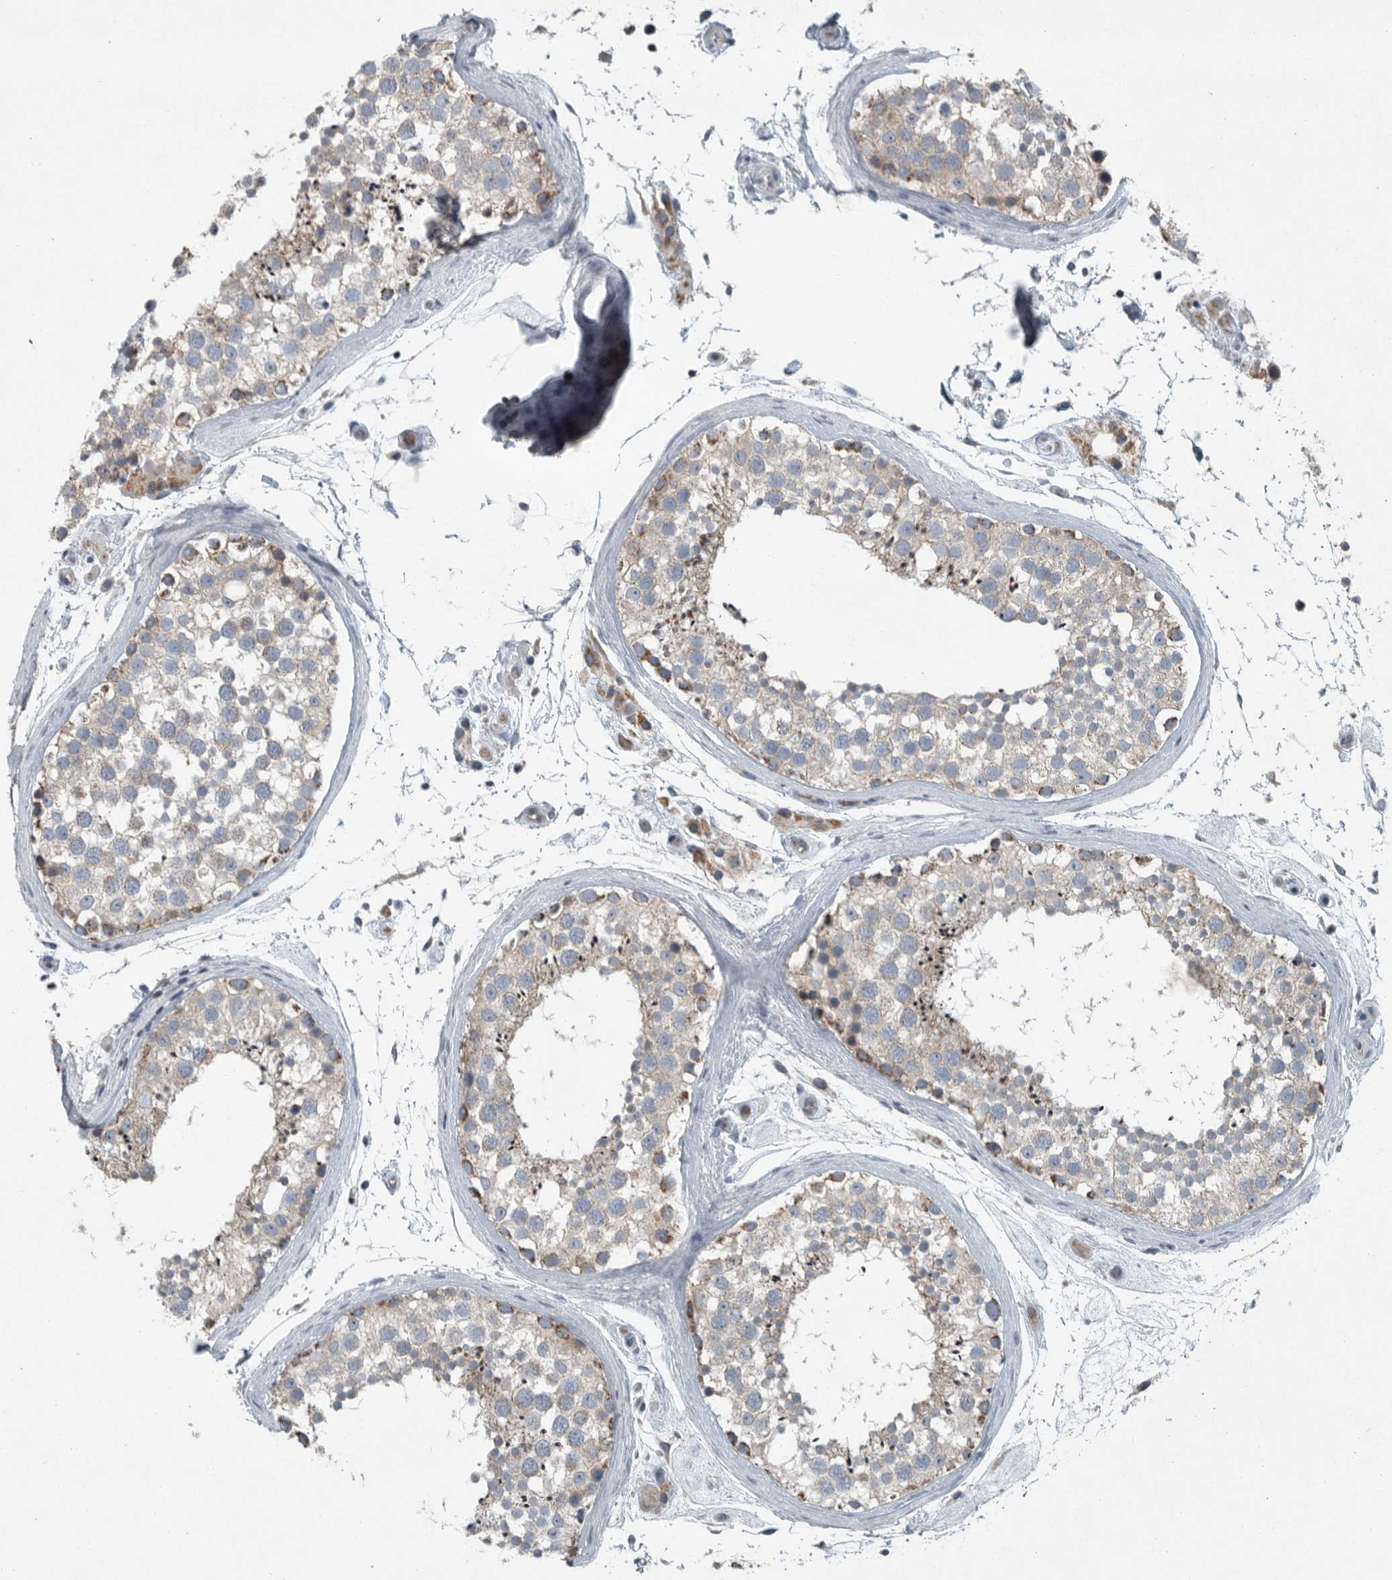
{"staining": {"intensity": "moderate", "quantity": "<25%", "location": "cytoplasmic/membranous"}, "tissue": "testis", "cell_type": "Cells in seminiferous ducts", "image_type": "normal", "snomed": [{"axis": "morphology", "description": "Normal tissue, NOS"}, {"axis": "topography", "description": "Testis"}], "caption": "High-power microscopy captured an immunohistochemistry (IHC) photomicrograph of benign testis, revealing moderate cytoplasmic/membranous staining in approximately <25% of cells in seminiferous ducts.", "gene": "MPP3", "patient": {"sex": "male", "age": 46}}